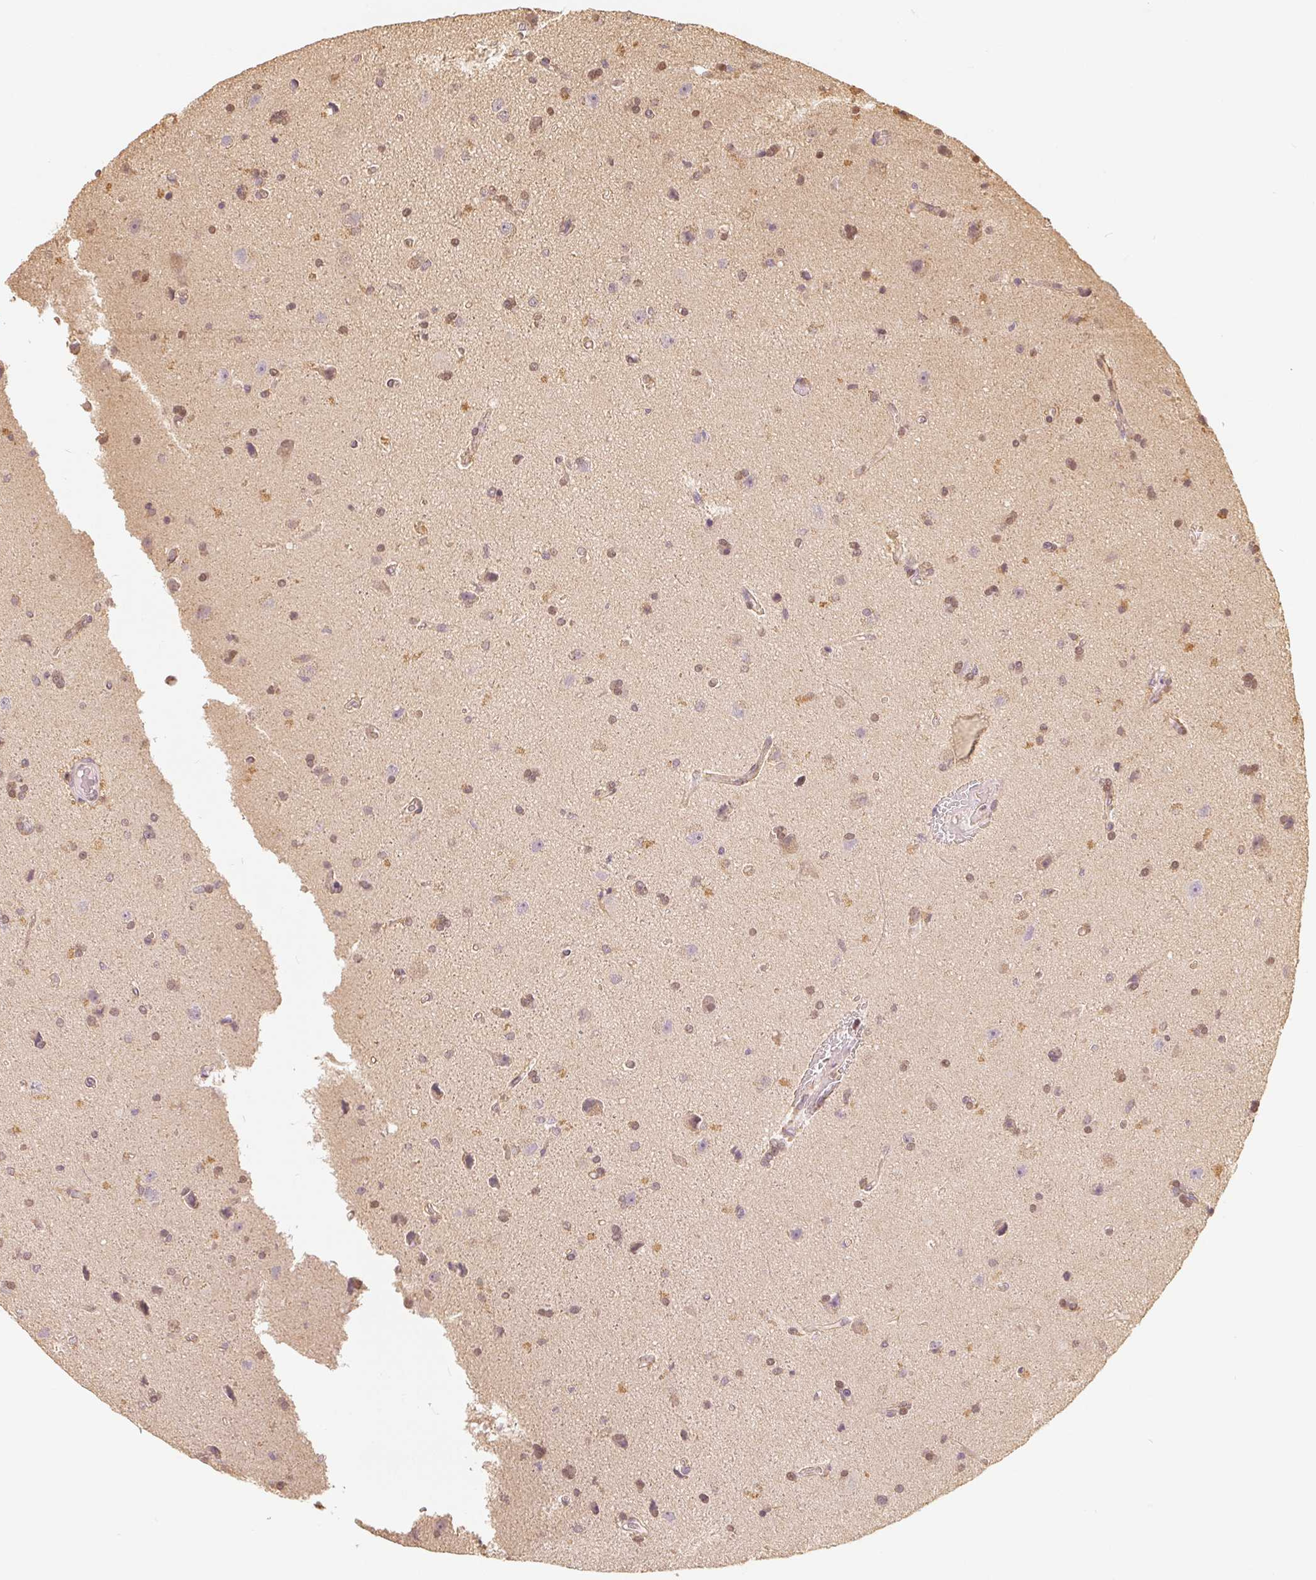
{"staining": {"intensity": "weak", "quantity": "25%-75%", "location": "nuclear"}, "tissue": "glioma", "cell_type": "Tumor cells", "image_type": "cancer", "snomed": [{"axis": "morphology", "description": "Glioma, malignant, High grade"}, {"axis": "topography", "description": "Cerebral cortex"}], "caption": "DAB immunohistochemical staining of high-grade glioma (malignant) reveals weak nuclear protein expression in approximately 25%-75% of tumor cells.", "gene": "GUSB", "patient": {"sex": "male", "age": 70}}